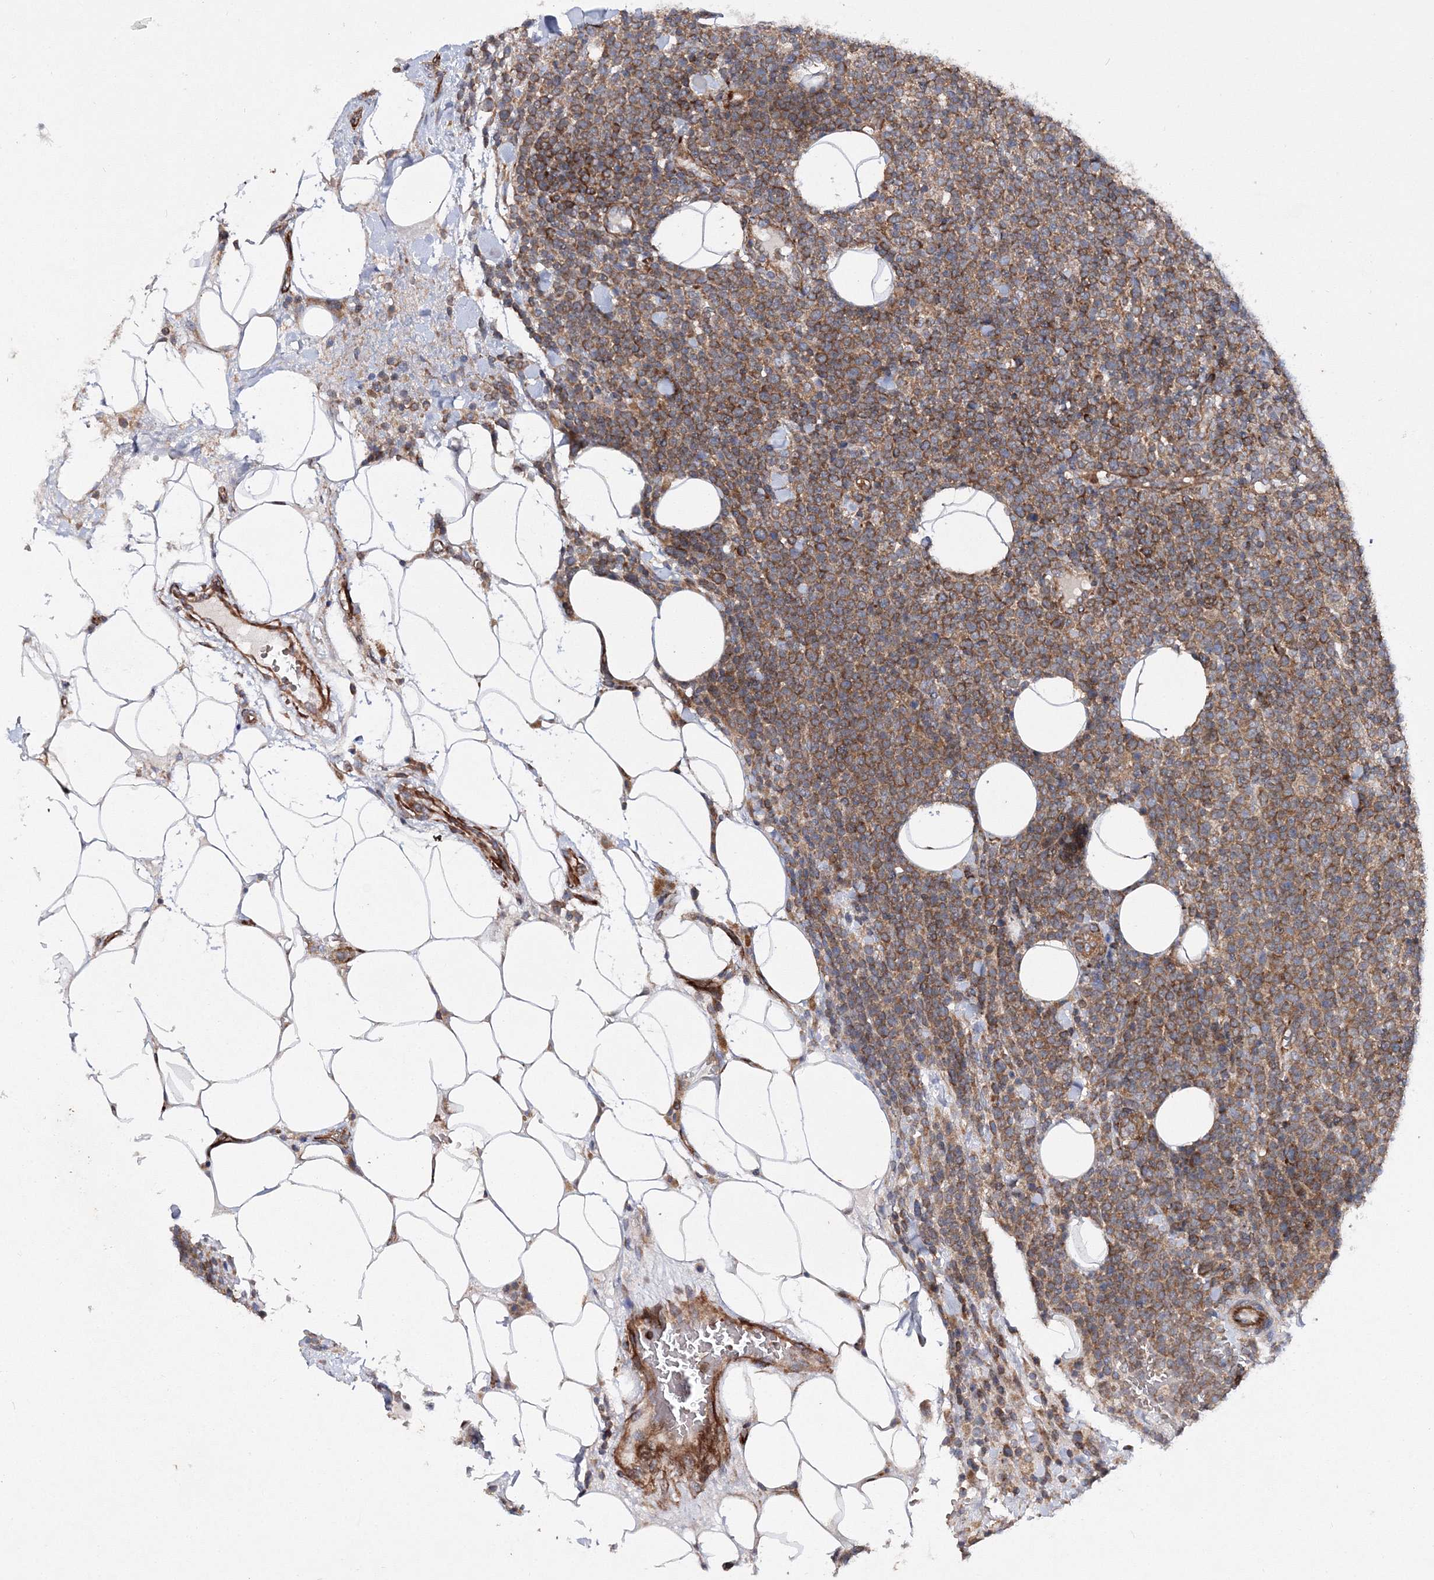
{"staining": {"intensity": "moderate", "quantity": ">75%", "location": "cytoplasmic/membranous"}, "tissue": "lymphoma", "cell_type": "Tumor cells", "image_type": "cancer", "snomed": [{"axis": "morphology", "description": "Malignant lymphoma, non-Hodgkin's type, High grade"}, {"axis": "topography", "description": "Lymph node"}], "caption": "Immunohistochemical staining of lymphoma demonstrates medium levels of moderate cytoplasmic/membranous staining in approximately >75% of tumor cells.", "gene": "DNAJC13", "patient": {"sex": "male", "age": 61}}